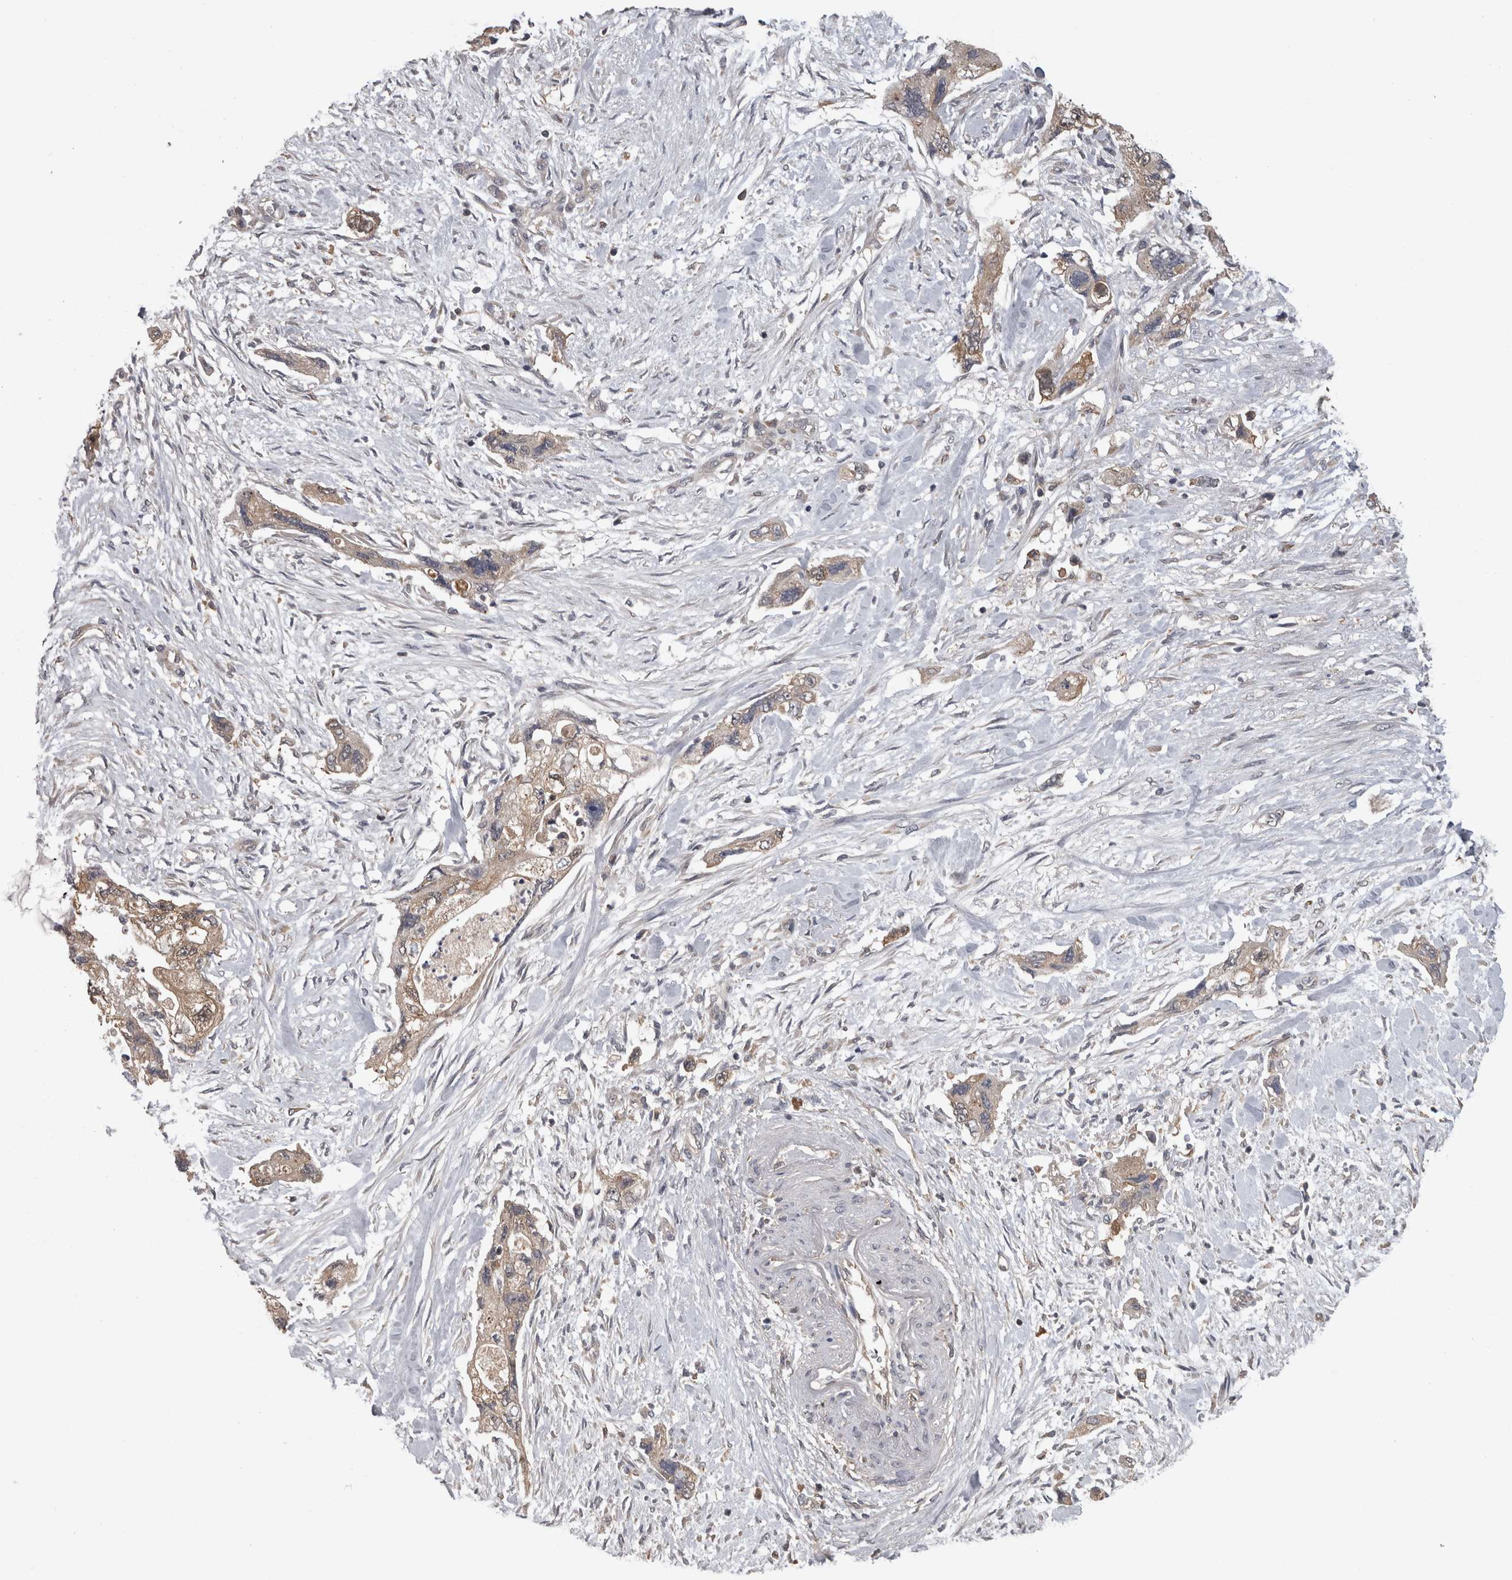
{"staining": {"intensity": "moderate", "quantity": ">75%", "location": "cytoplasmic/membranous"}, "tissue": "pancreatic cancer", "cell_type": "Tumor cells", "image_type": "cancer", "snomed": [{"axis": "morphology", "description": "Adenocarcinoma, NOS"}, {"axis": "topography", "description": "Pancreas"}], "caption": "A brown stain highlights moderate cytoplasmic/membranous expression of a protein in adenocarcinoma (pancreatic) tumor cells. (brown staining indicates protein expression, while blue staining denotes nuclei).", "gene": "APRT", "patient": {"sex": "female", "age": 73}}